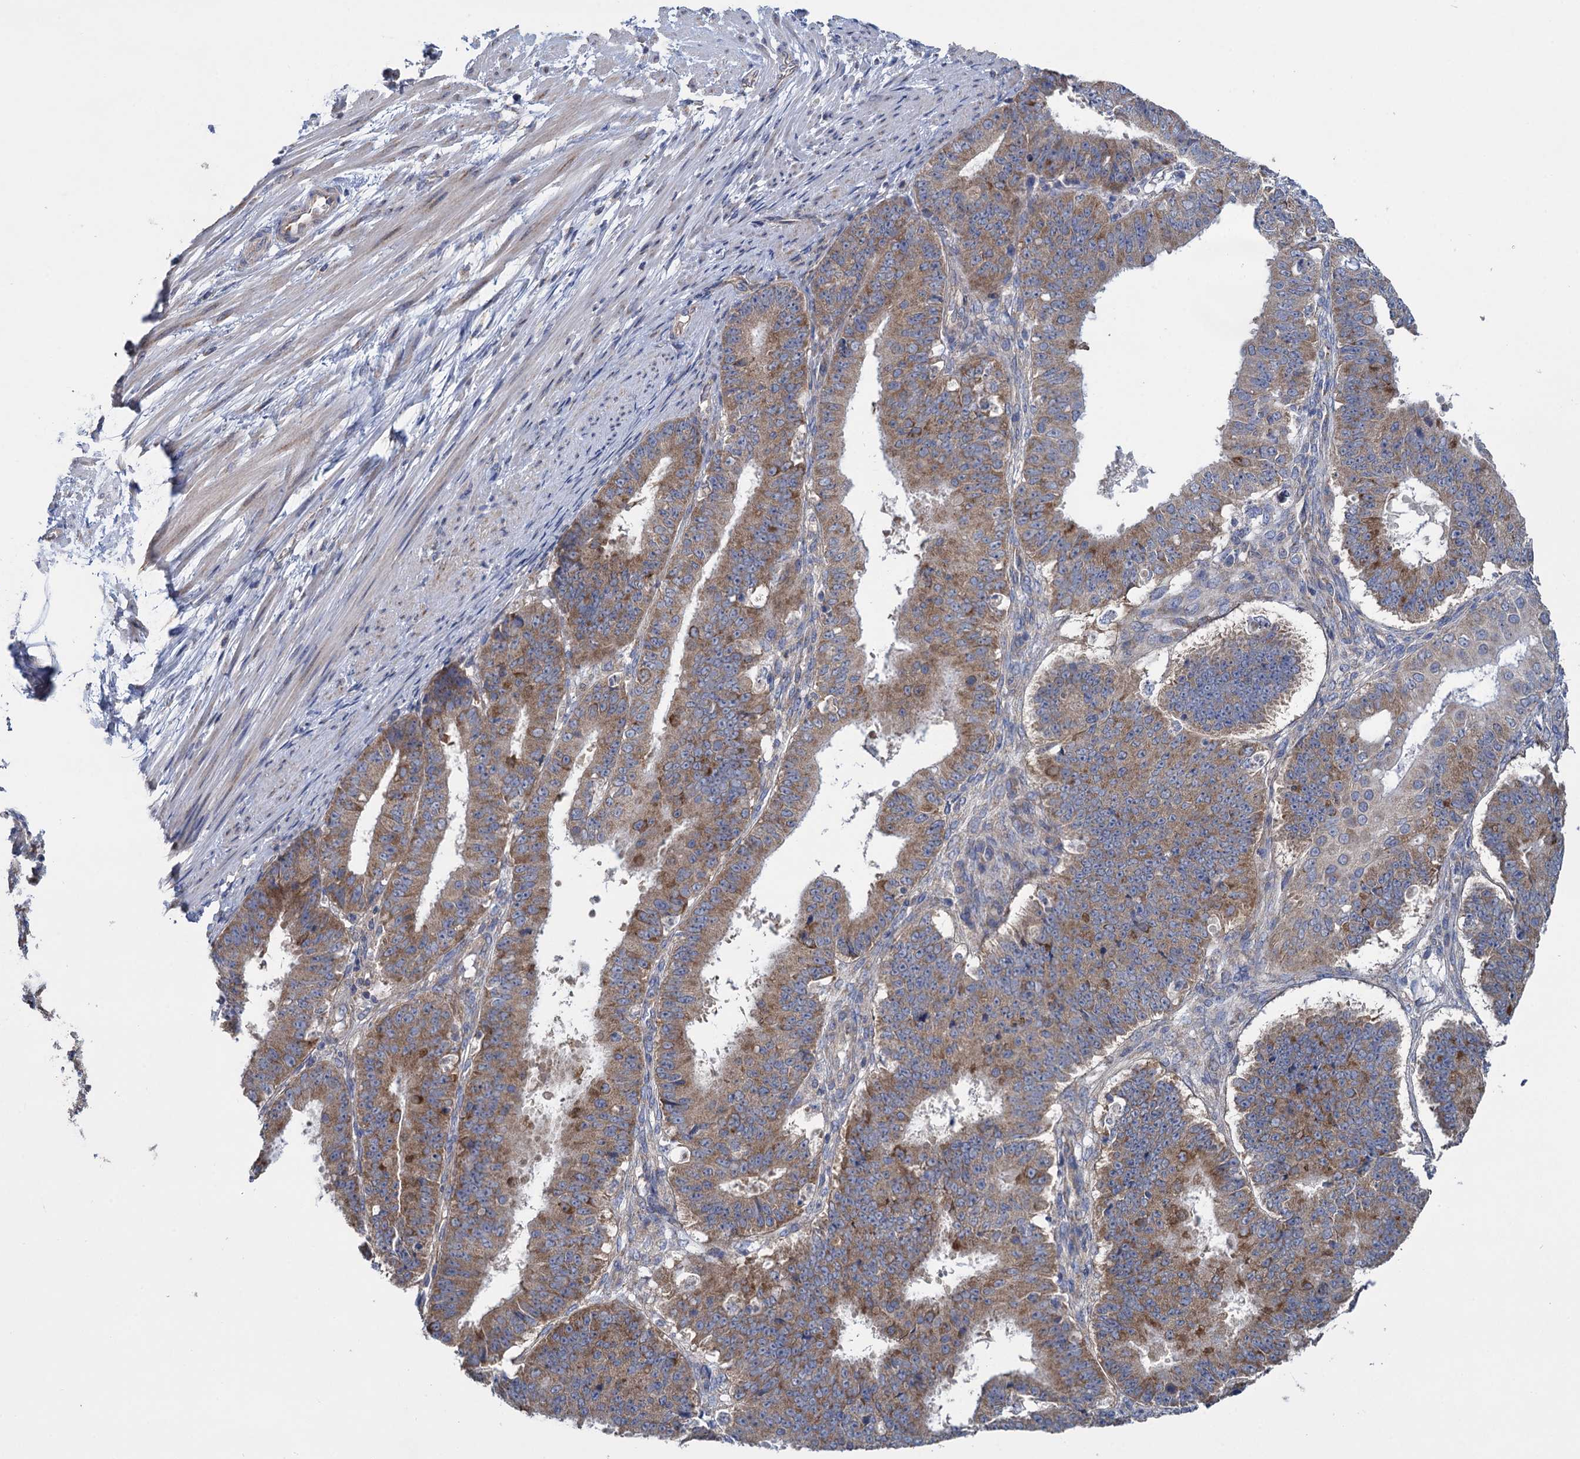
{"staining": {"intensity": "moderate", "quantity": ">75%", "location": "cytoplasmic/membranous"}, "tissue": "ovarian cancer", "cell_type": "Tumor cells", "image_type": "cancer", "snomed": [{"axis": "morphology", "description": "Carcinoma, endometroid"}, {"axis": "topography", "description": "Appendix"}, {"axis": "topography", "description": "Ovary"}], "caption": "Immunohistochemical staining of human ovarian cancer (endometroid carcinoma) demonstrates medium levels of moderate cytoplasmic/membranous protein expression in about >75% of tumor cells.", "gene": "GSTM2", "patient": {"sex": "female", "age": 42}}